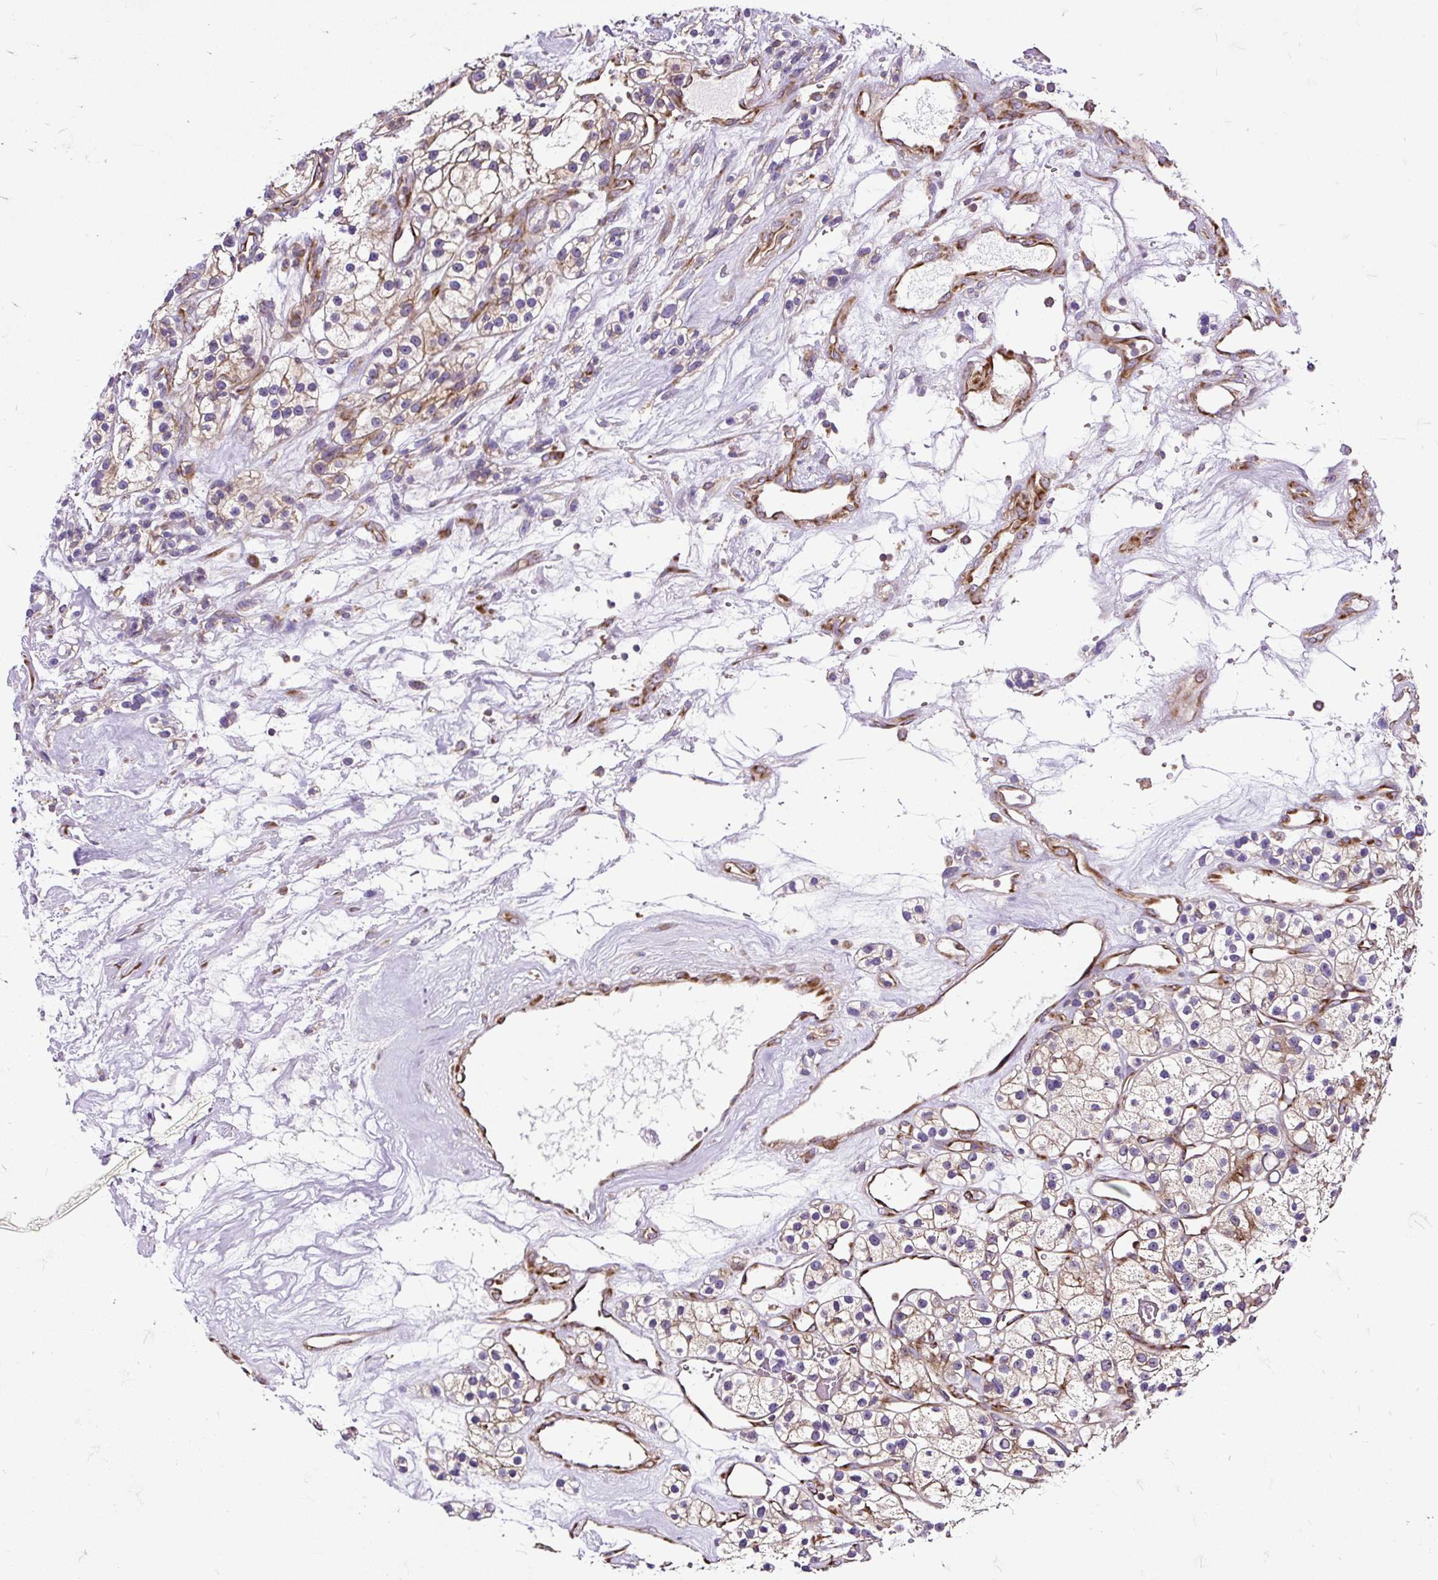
{"staining": {"intensity": "weak", "quantity": ">75%", "location": "cytoplasmic/membranous"}, "tissue": "renal cancer", "cell_type": "Tumor cells", "image_type": "cancer", "snomed": [{"axis": "morphology", "description": "Adenocarcinoma, NOS"}, {"axis": "topography", "description": "Kidney"}], "caption": "This is an image of immunohistochemistry (IHC) staining of adenocarcinoma (renal), which shows weak positivity in the cytoplasmic/membranous of tumor cells.", "gene": "RPS5", "patient": {"sex": "female", "age": 57}}